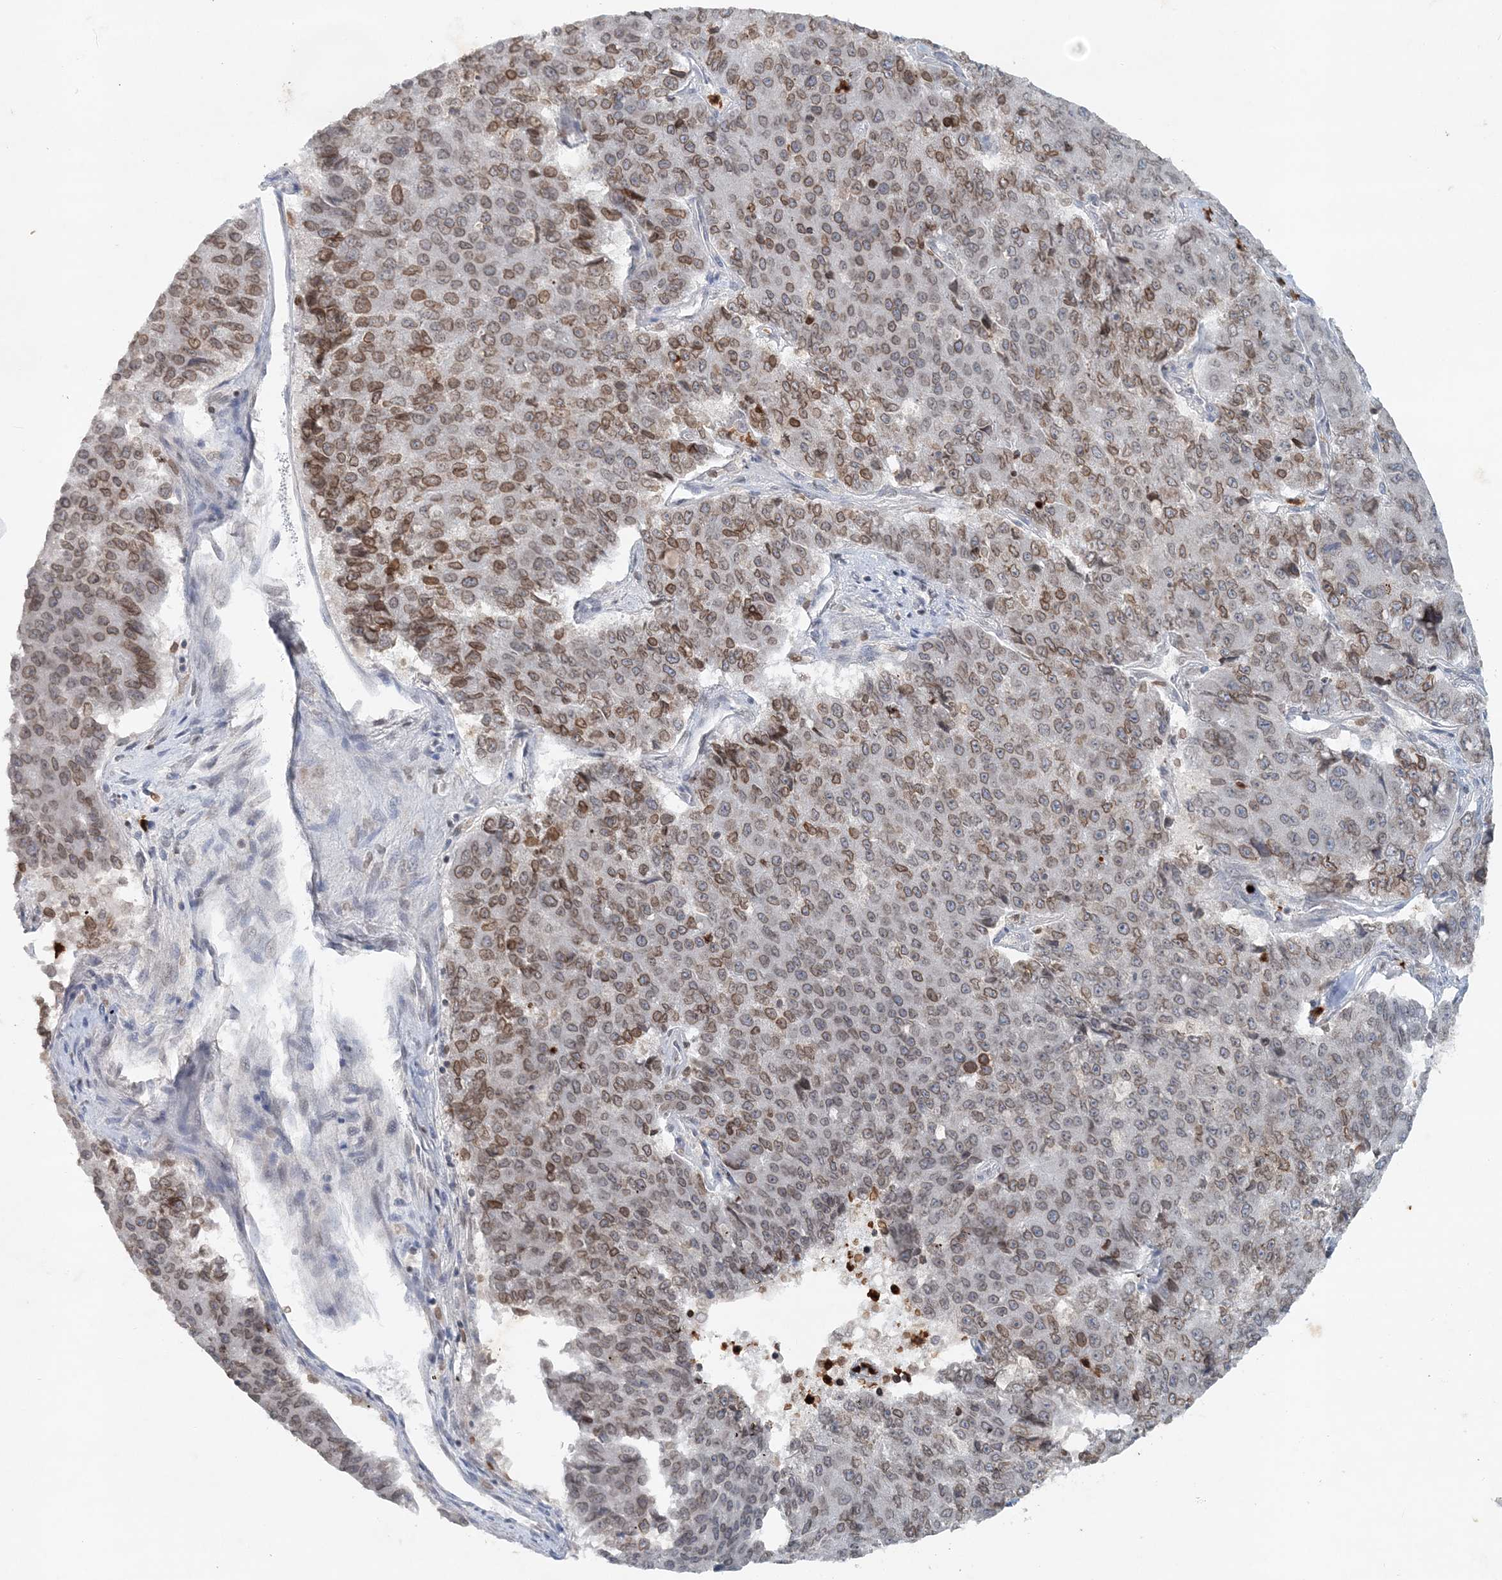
{"staining": {"intensity": "moderate", "quantity": "25%-75%", "location": "cytoplasmic/membranous,nuclear"}, "tissue": "pancreatic cancer", "cell_type": "Tumor cells", "image_type": "cancer", "snomed": [{"axis": "morphology", "description": "Adenocarcinoma, NOS"}, {"axis": "topography", "description": "Pancreas"}], "caption": "This image displays adenocarcinoma (pancreatic) stained with IHC to label a protein in brown. The cytoplasmic/membranous and nuclear of tumor cells show moderate positivity for the protein. Nuclei are counter-stained blue.", "gene": "NUP54", "patient": {"sex": "male", "age": 50}}